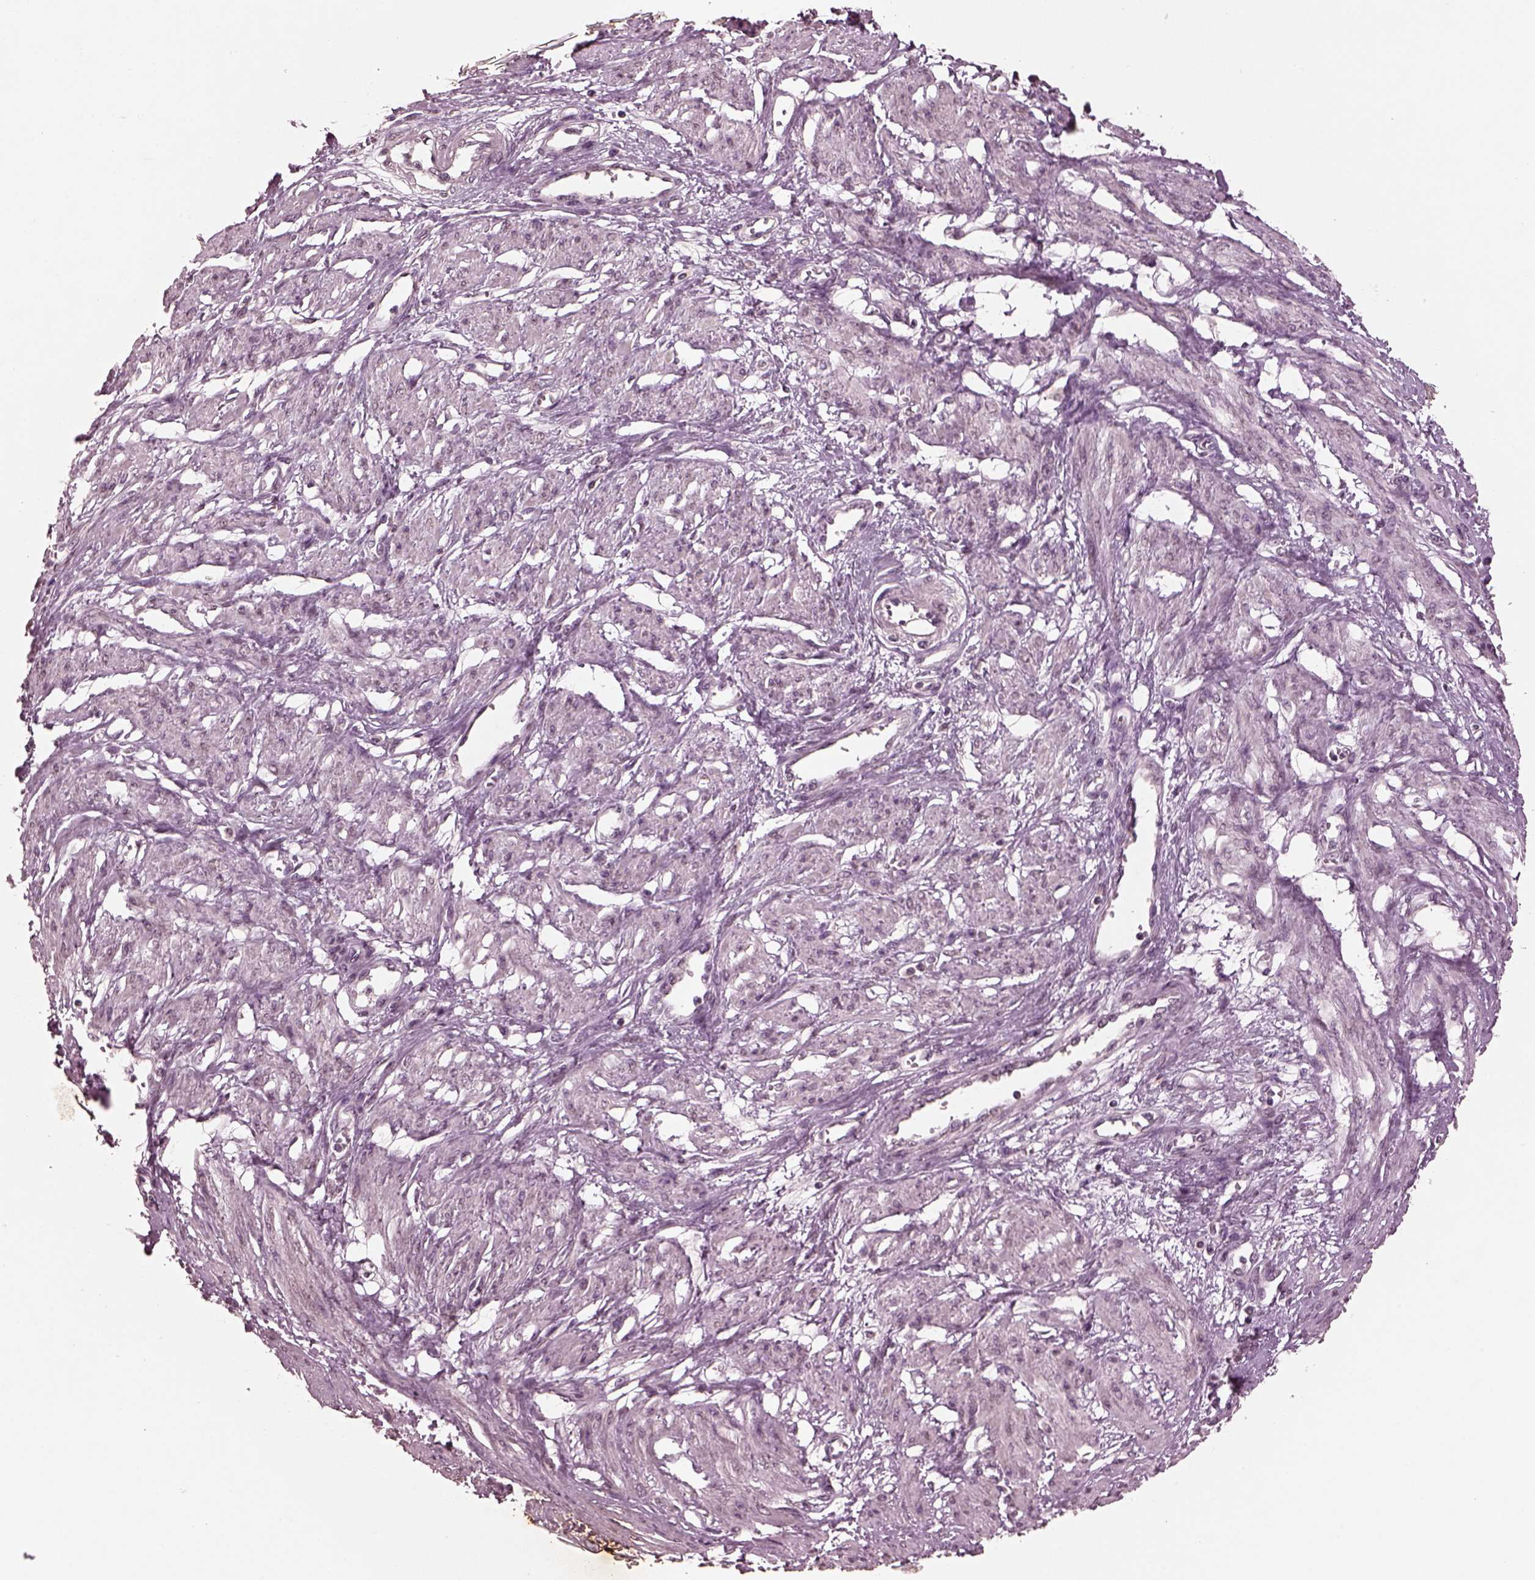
{"staining": {"intensity": "negative", "quantity": "none", "location": "none"}, "tissue": "smooth muscle", "cell_type": "Smooth muscle cells", "image_type": "normal", "snomed": [{"axis": "morphology", "description": "Normal tissue, NOS"}, {"axis": "topography", "description": "Smooth muscle"}, {"axis": "topography", "description": "Uterus"}], "caption": "There is no significant expression in smooth muscle cells of smooth muscle. (Brightfield microscopy of DAB (3,3'-diaminobenzidine) immunohistochemistry at high magnification).", "gene": "IL18RAP", "patient": {"sex": "female", "age": 39}}